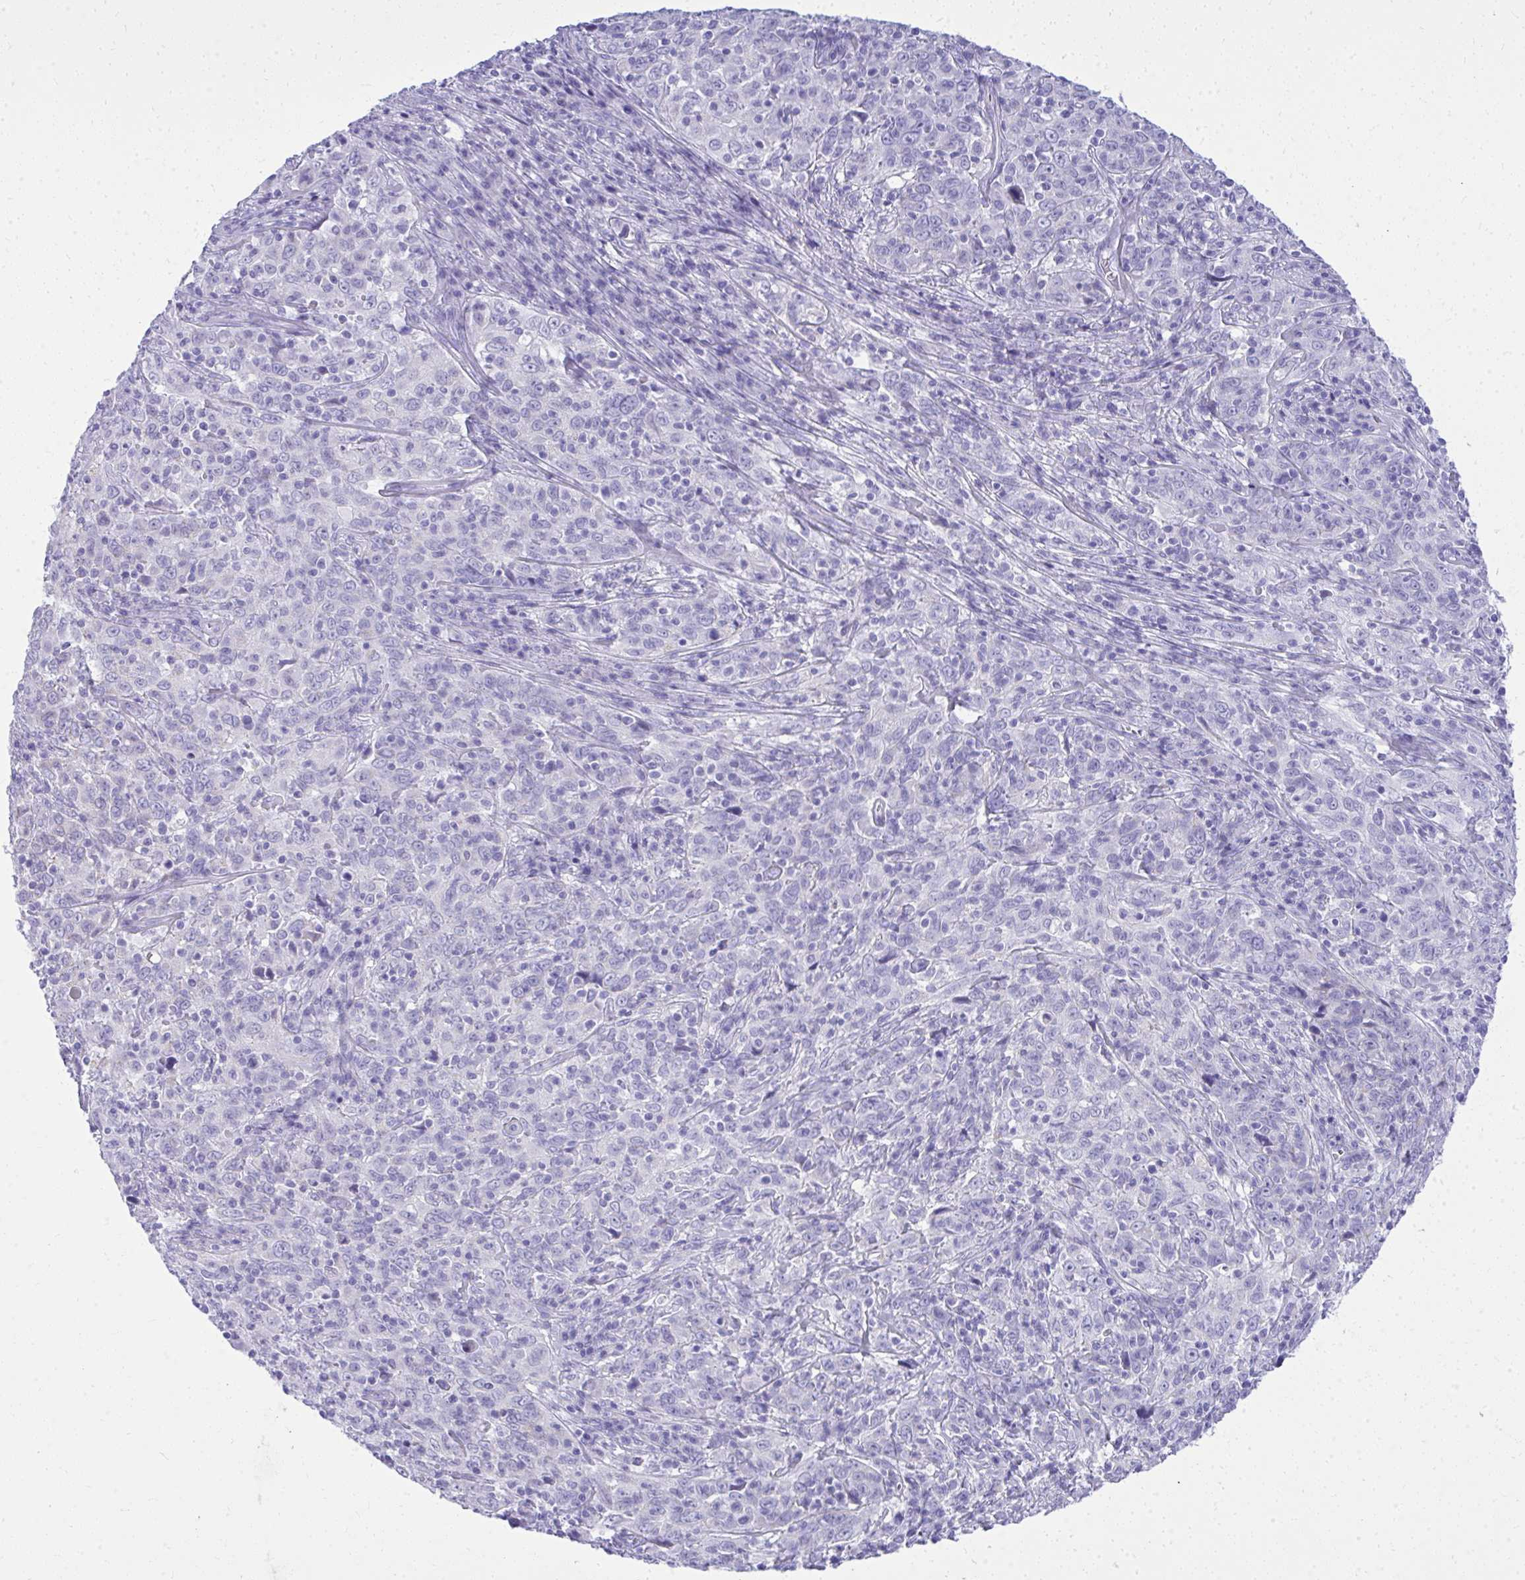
{"staining": {"intensity": "negative", "quantity": "none", "location": "none"}, "tissue": "cervical cancer", "cell_type": "Tumor cells", "image_type": "cancer", "snomed": [{"axis": "morphology", "description": "Squamous cell carcinoma, NOS"}, {"axis": "topography", "description": "Cervix"}], "caption": "High power microscopy image of an immunohistochemistry (IHC) micrograph of cervical cancer (squamous cell carcinoma), revealing no significant expression in tumor cells.", "gene": "RALYL", "patient": {"sex": "female", "age": 46}}